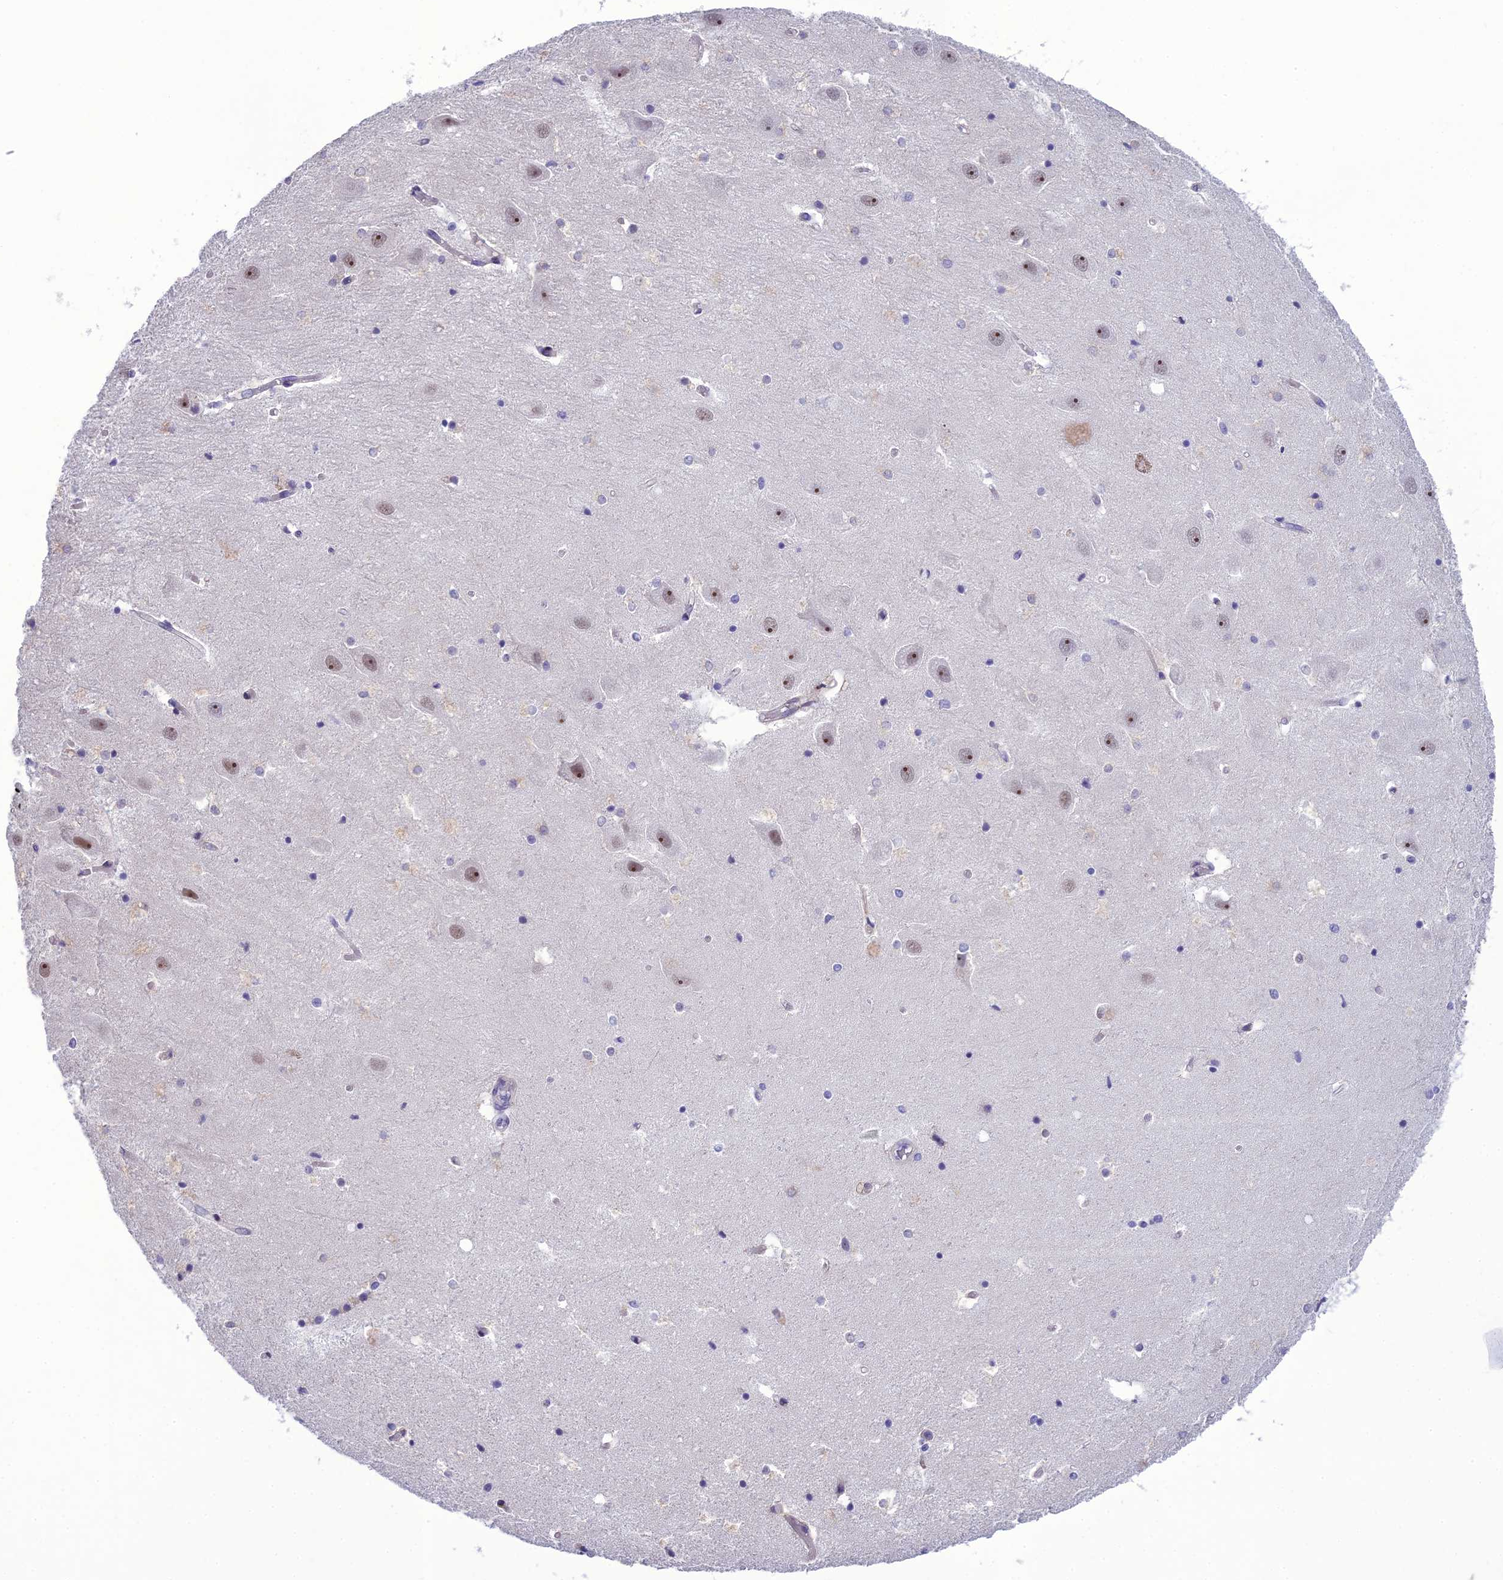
{"staining": {"intensity": "negative", "quantity": "none", "location": "none"}, "tissue": "hippocampus", "cell_type": "Glial cells", "image_type": "normal", "snomed": [{"axis": "morphology", "description": "Normal tissue, NOS"}, {"axis": "topography", "description": "Hippocampus"}], "caption": "DAB immunohistochemical staining of unremarkable hippocampus exhibits no significant expression in glial cells.", "gene": "BBS7", "patient": {"sex": "female", "age": 52}}